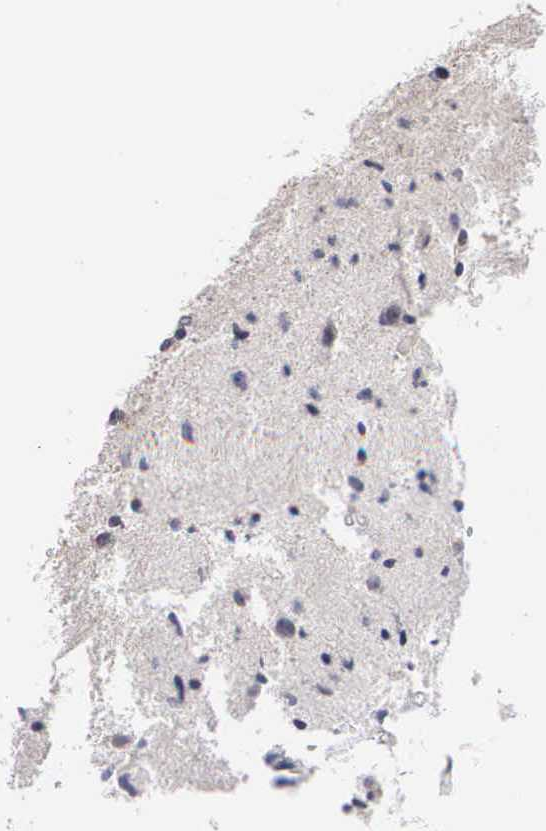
{"staining": {"intensity": "negative", "quantity": "none", "location": "none"}, "tissue": "glioma", "cell_type": "Tumor cells", "image_type": "cancer", "snomed": [{"axis": "morphology", "description": "Glioma, malignant, Low grade"}, {"axis": "topography", "description": "Brain"}], "caption": "Tumor cells show no significant protein staining in malignant glioma (low-grade).", "gene": "KDM6A", "patient": {"sex": "female", "age": 46}}